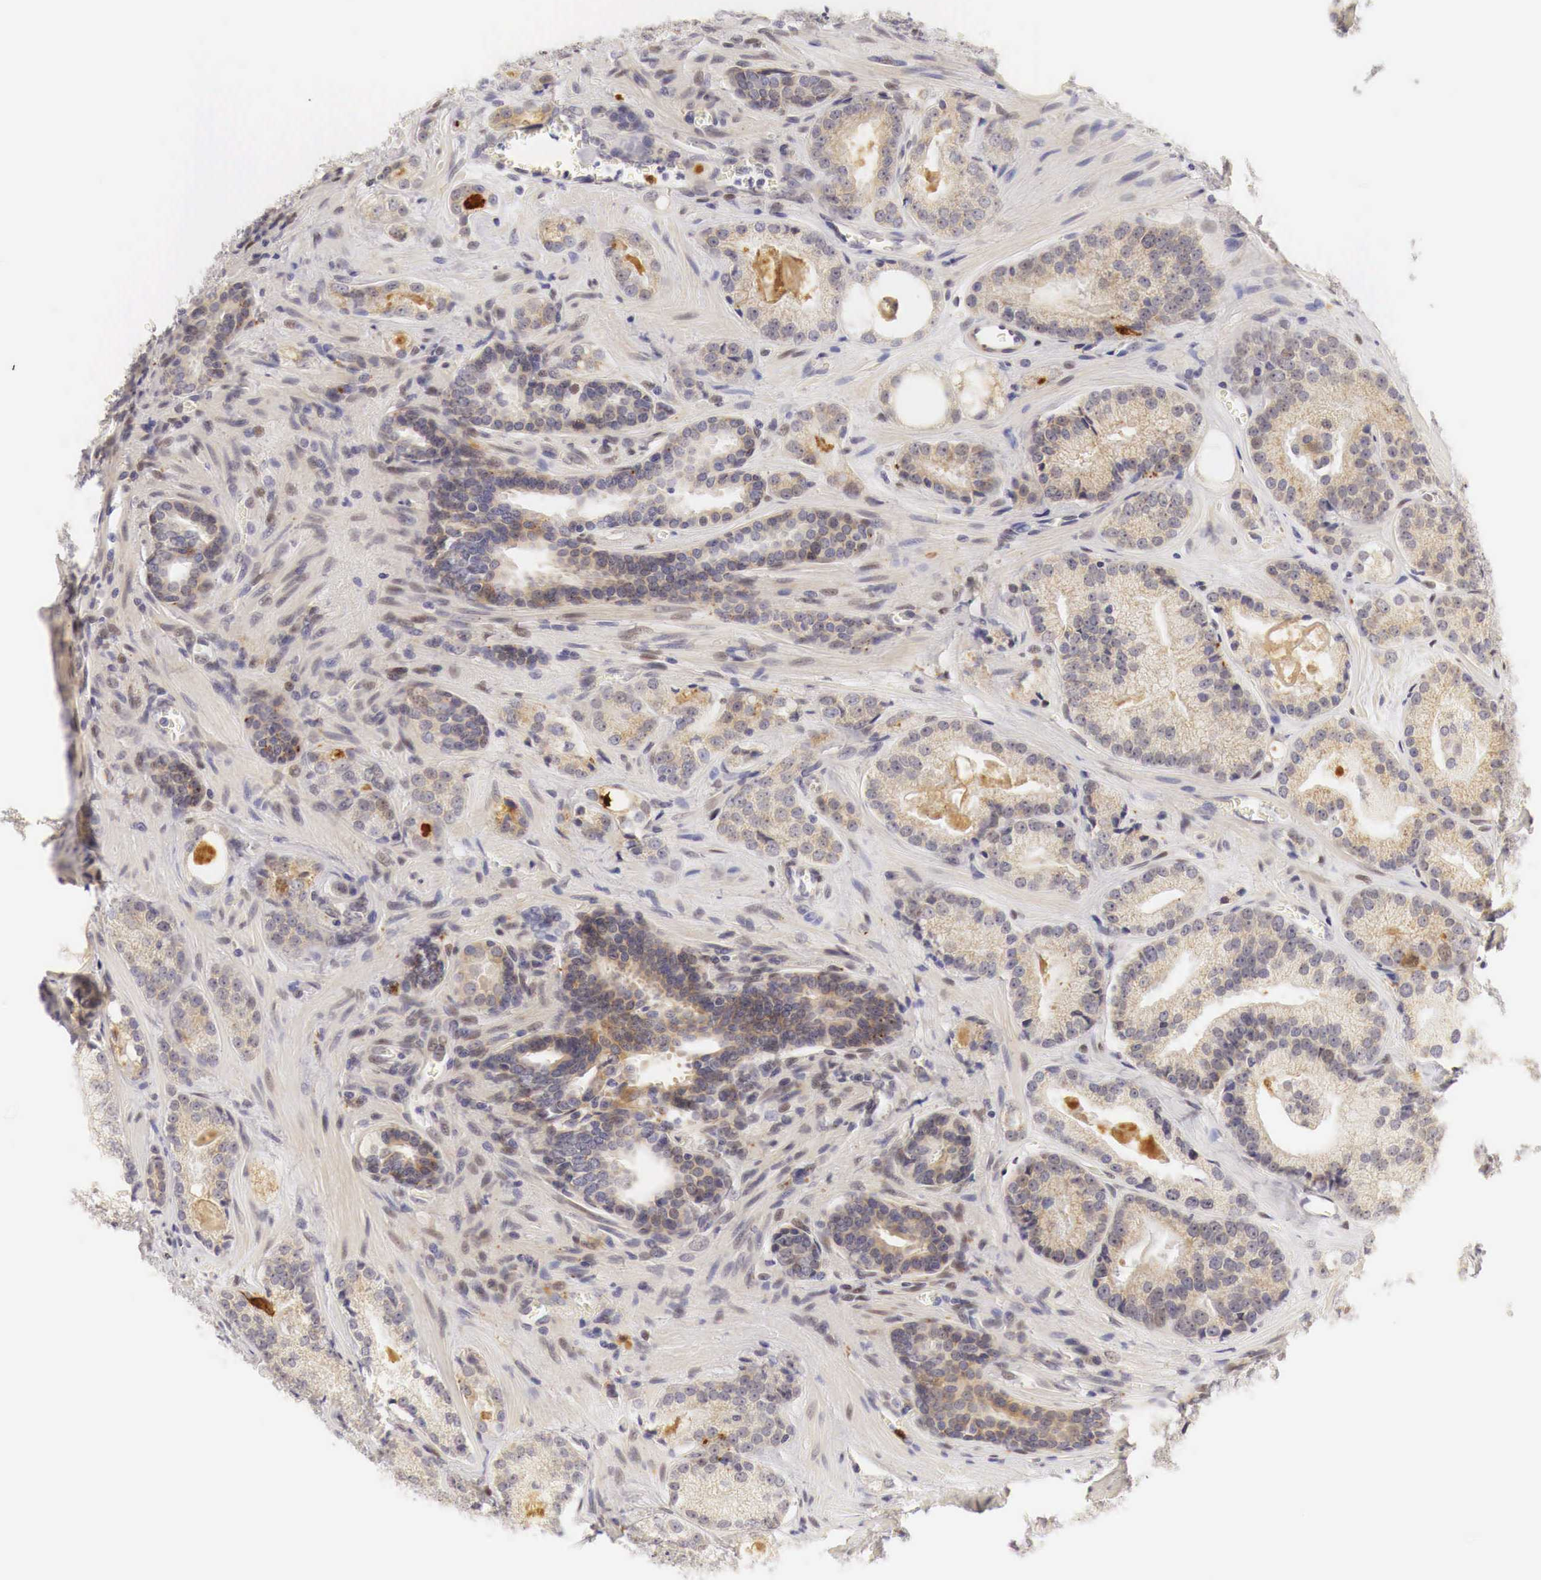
{"staining": {"intensity": "weak", "quantity": "25%-75%", "location": "cytoplasmic/membranous"}, "tissue": "prostate cancer", "cell_type": "Tumor cells", "image_type": "cancer", "snomed": [{"axis": "morphology", "description": "Adenocarcinoma, Medium grade"}, {"axis": "topography", "description": "Prostate"}], "caption": "A brown stain shows weak cytoplasmic/membranous positivity of a protein in human medium-grade adenocarcinoma (prostate) tumor cells.", "gene": "CASP3", "patient": {"sex": "male", "age": 68}}